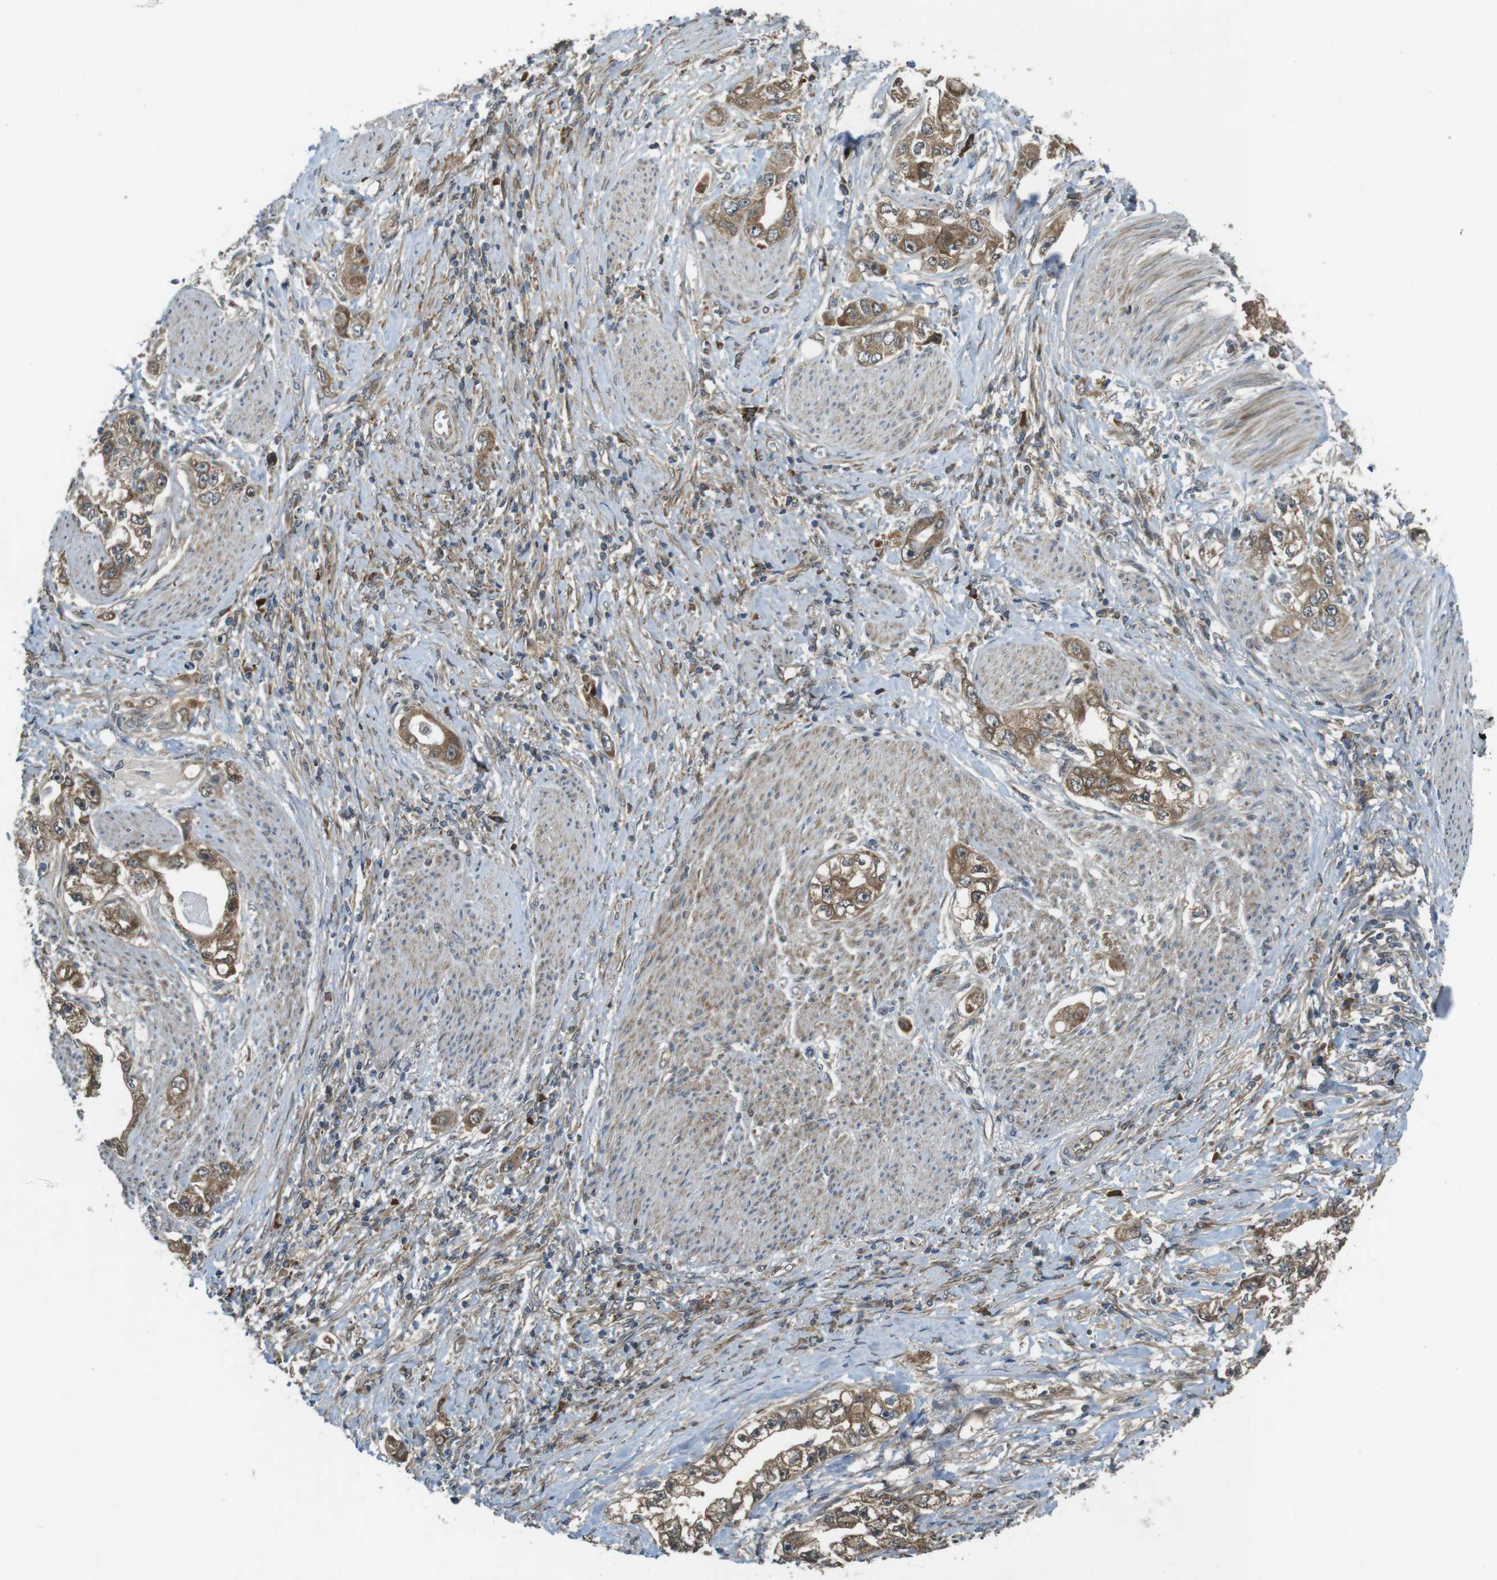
{"staining": {"intensity": "moderate", "quantity": ">75%", "location": "cytoplasmic/membranous"}, "tissue": "stomach cancer", "cell_type": "Tumor cells", "image_type": "cancer", "snomed": [{"axis": "morphology", "description": "Adenocarcinoma, NOS"}, {"axis": "topography", "description": "Stomach, lower"}], "caption": "Stomach cancer (adenocarcinoma) was stained to show a protein in brown. There is medium levels of moderate cytoplasmic/membranous staining in about >75% of tumor cells.", "gene": "IFFO2", "patient": {"sex": "female", "age": 93}}